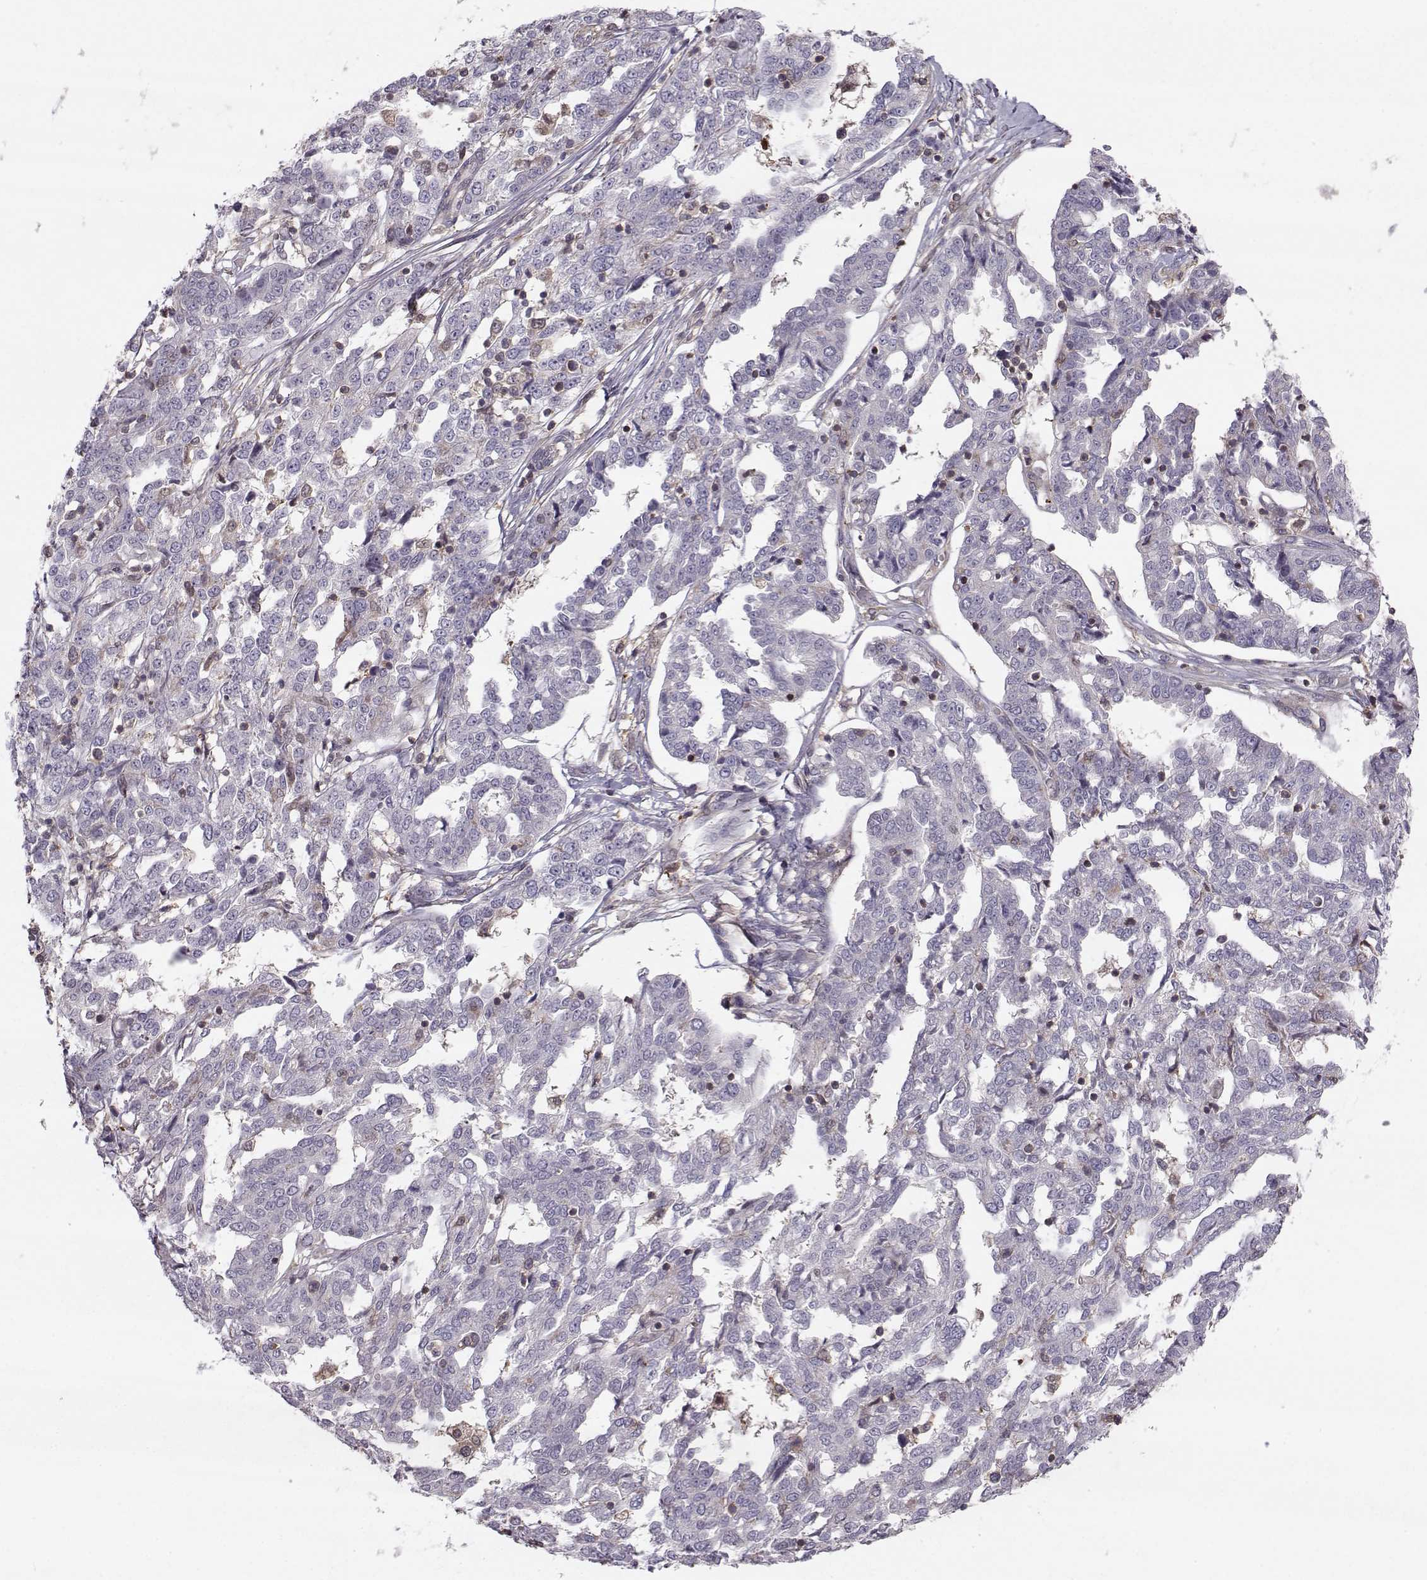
{"staining": {"intensity": "negative", "quantity": "none", "location": "none"}, "tissue": "ovarian cancer", "cell_type": "Tumor cells", "image_type": "cancer", "snomed": [{"axis": "morphology", "description": "Cystadenocarcinoma, serous, NOS"}, {"axis": "topography", "description": "Ovary"}], "caption": "This is an immunohistochemistry (IHC) histopathology image of human ovarian cancer. There is no positivity in tumor cells.", "gene": "ASB16", "patient": {"sex": "female", "age": 67}}